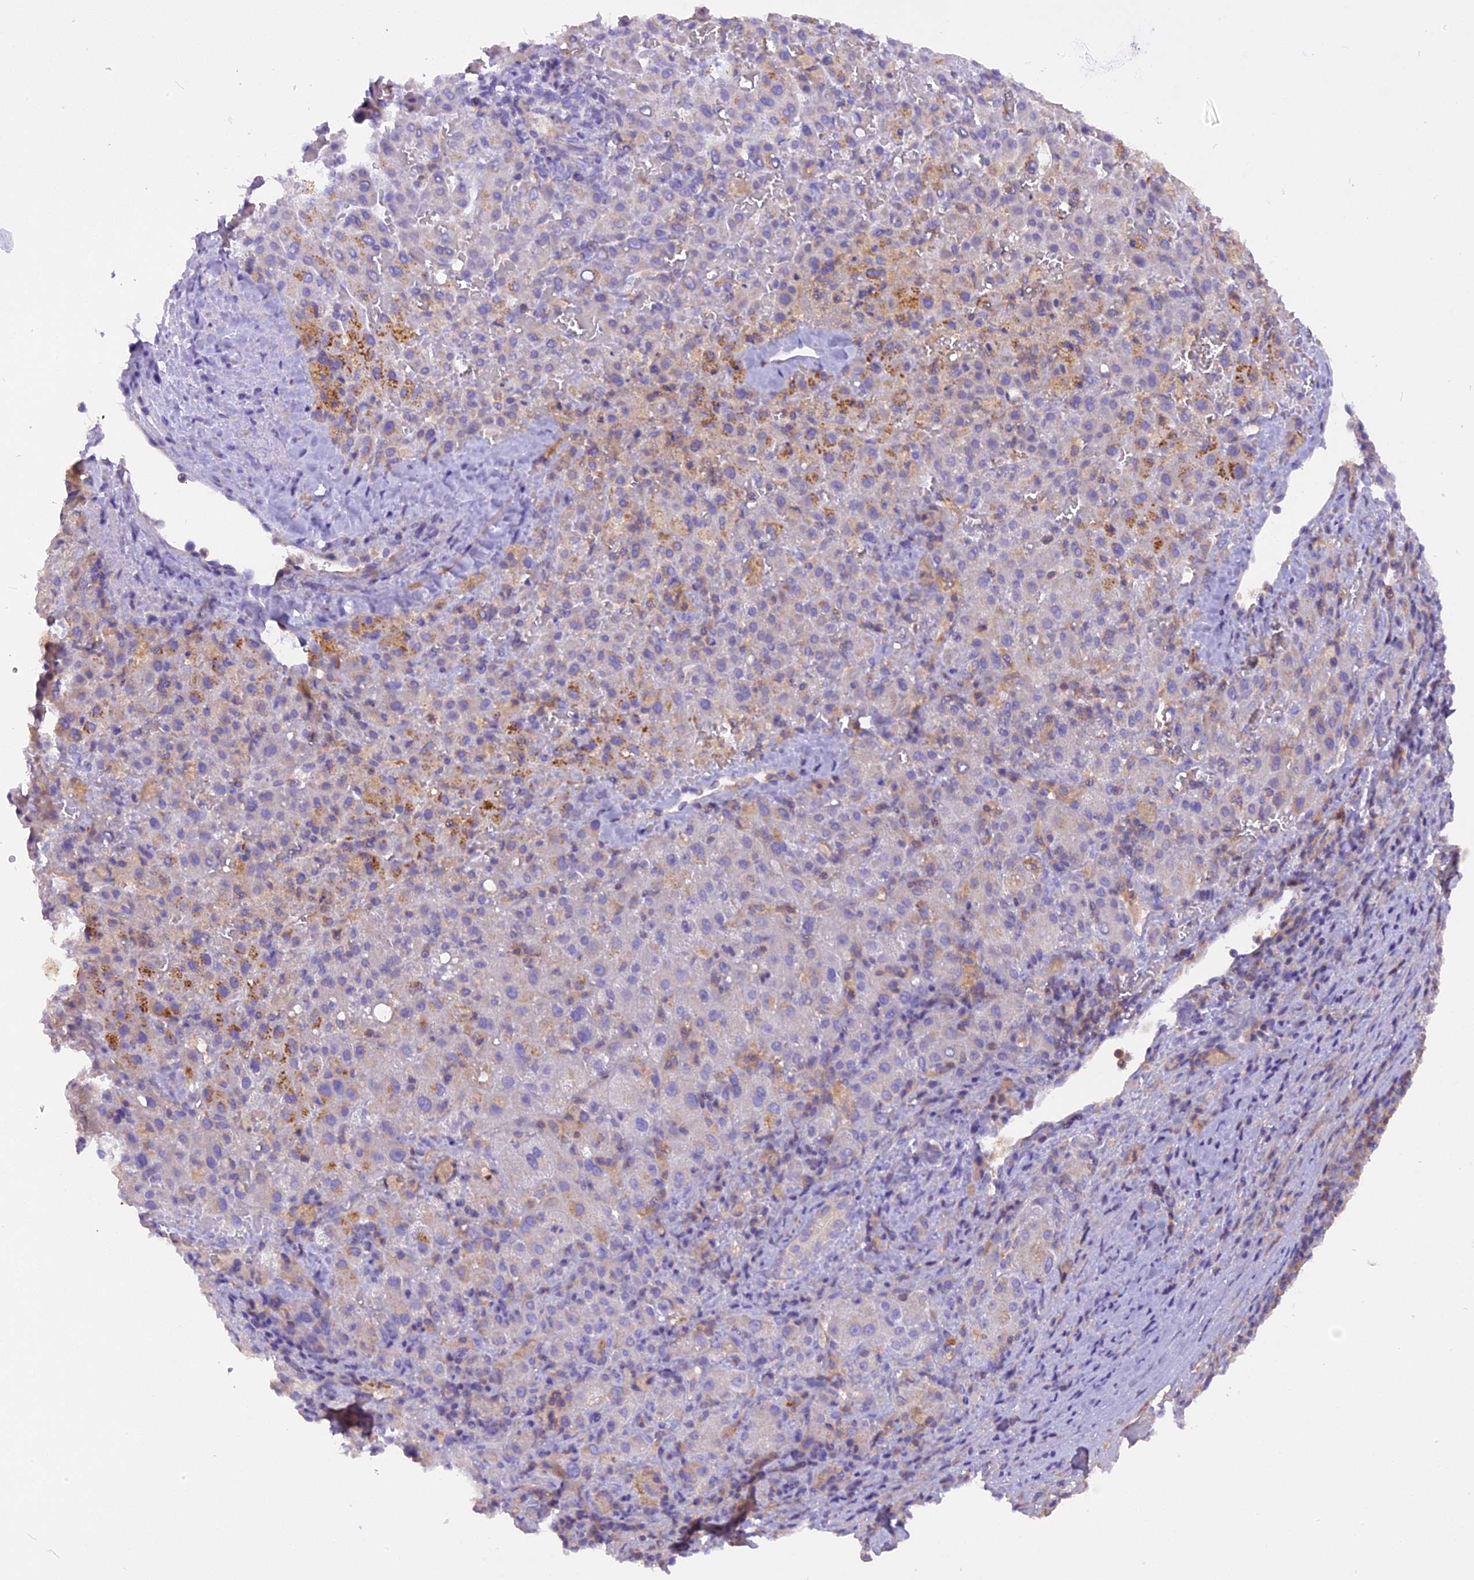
{"staining": {"intensity": "moderate", "quantity": "<25%", "location": "cytoplasmic/membranous"}, "tissue": "liver cancer", "cell_type": "Tumor cells", "image_type": "cancer", "snomed": [{"axis": "morphology", "description": "Carcinoma, Hepatocellular, NOS"}, {"axis": "topography", "description": "Liver"}], "caption": "DAB immunohistochemical staining of liver hepatocellular carcinoma demonstrates moderate cytoplasmic/membranous protein expression in about <25% of tumor cells.", "gene": "STOML1", "patient": {"sex": "female", "age": 58}}